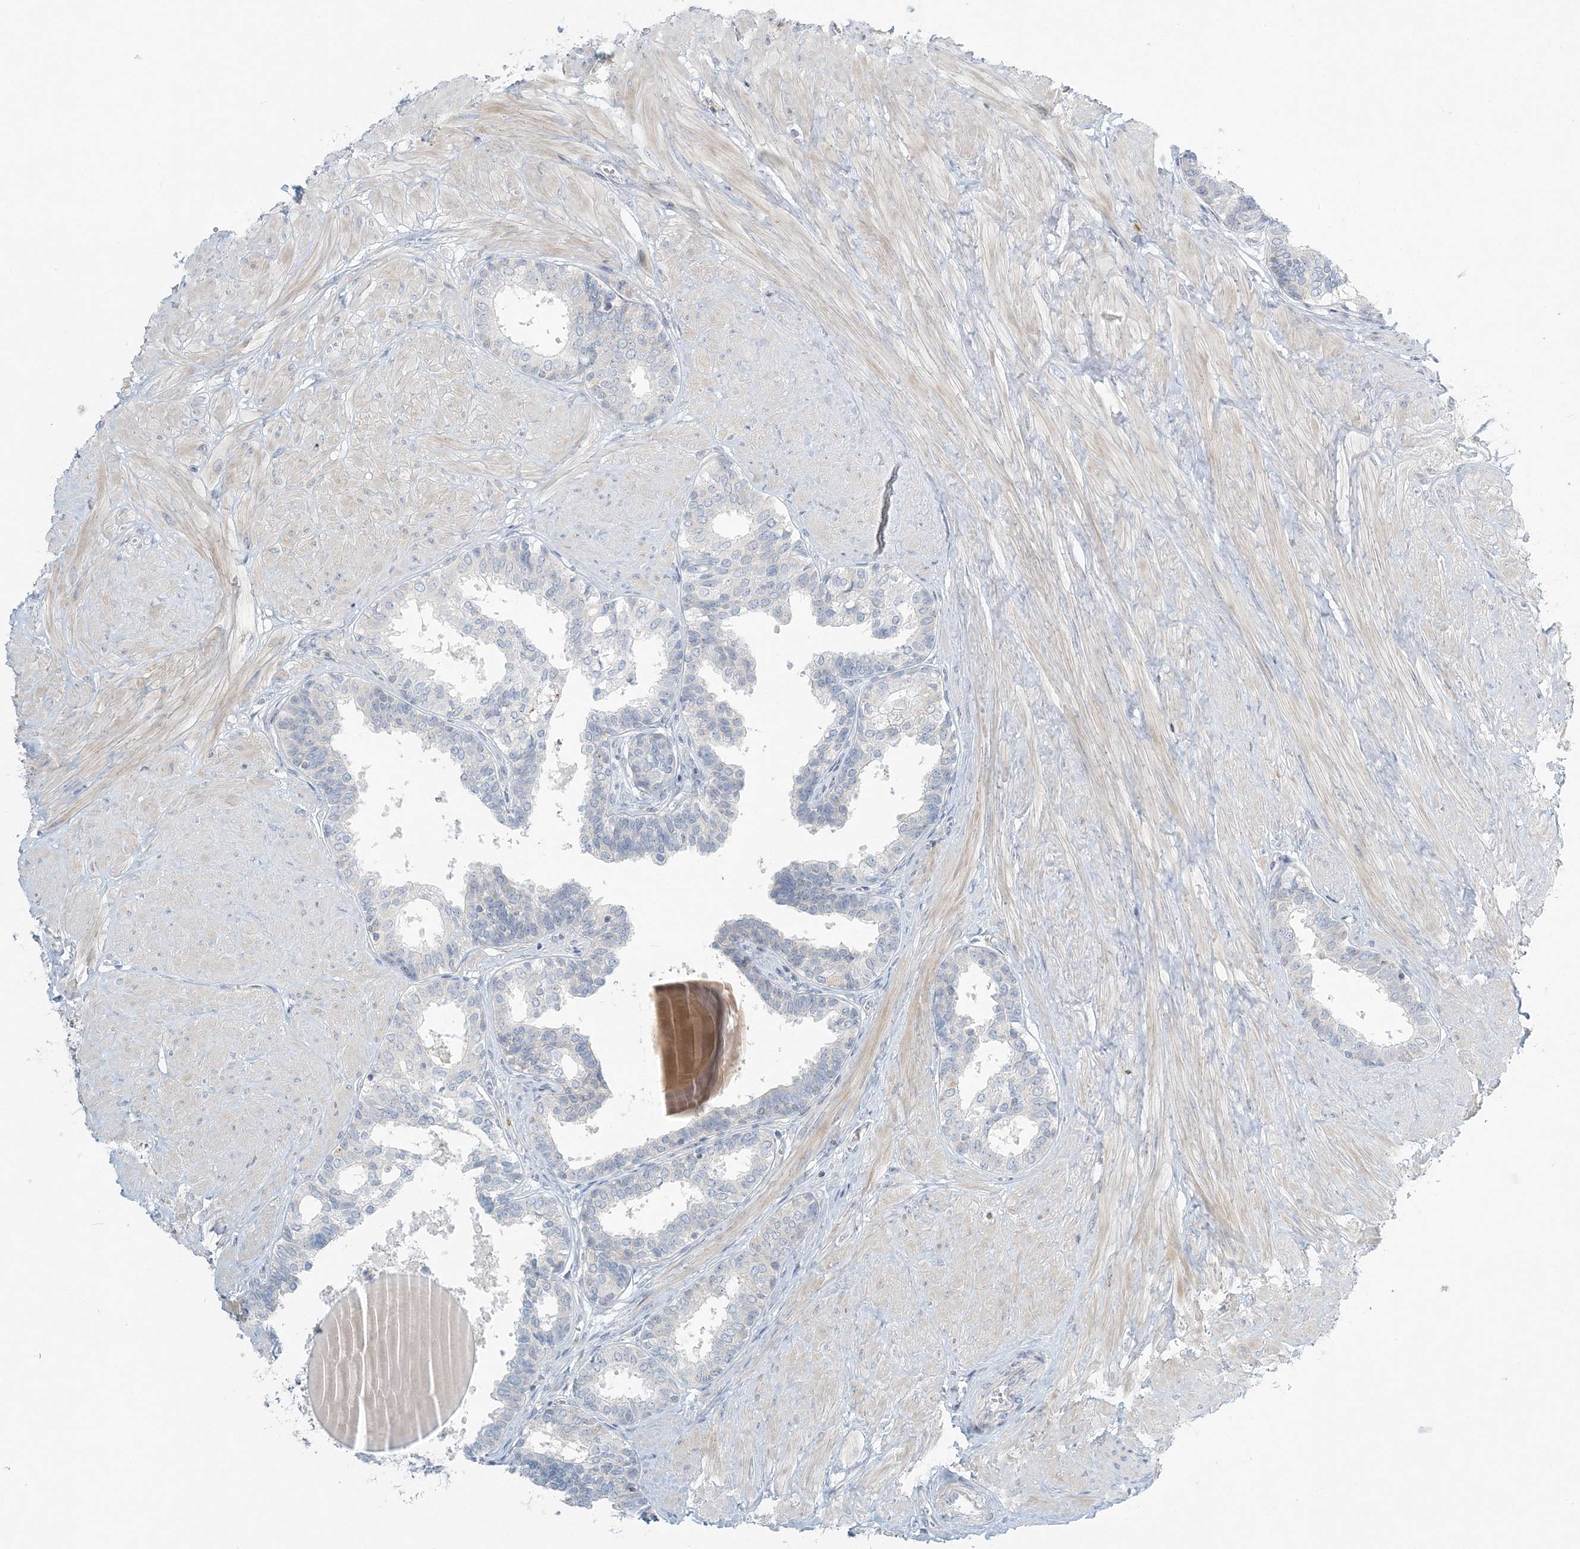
{"staining": {"intensity": "negative", "quantity": "none", "location": "none"}, "tissue": "prostate", "cell_type": "Glandular cells", "image_type": "normal", "snomed": [{"axis": "morphology", "description": "Normal tissue, NOS"}, {"axis": "topography", "description": "Prostate"}], "caption": "Photomicrograph shows no significant protein positivity in glandular cells of normal prostate. (DAB (3,3'-diaminobenzidine) immunohistochemistry, high magnification).", "gene": "NAA11", "patient": {"sex": "male", "age": 48}}